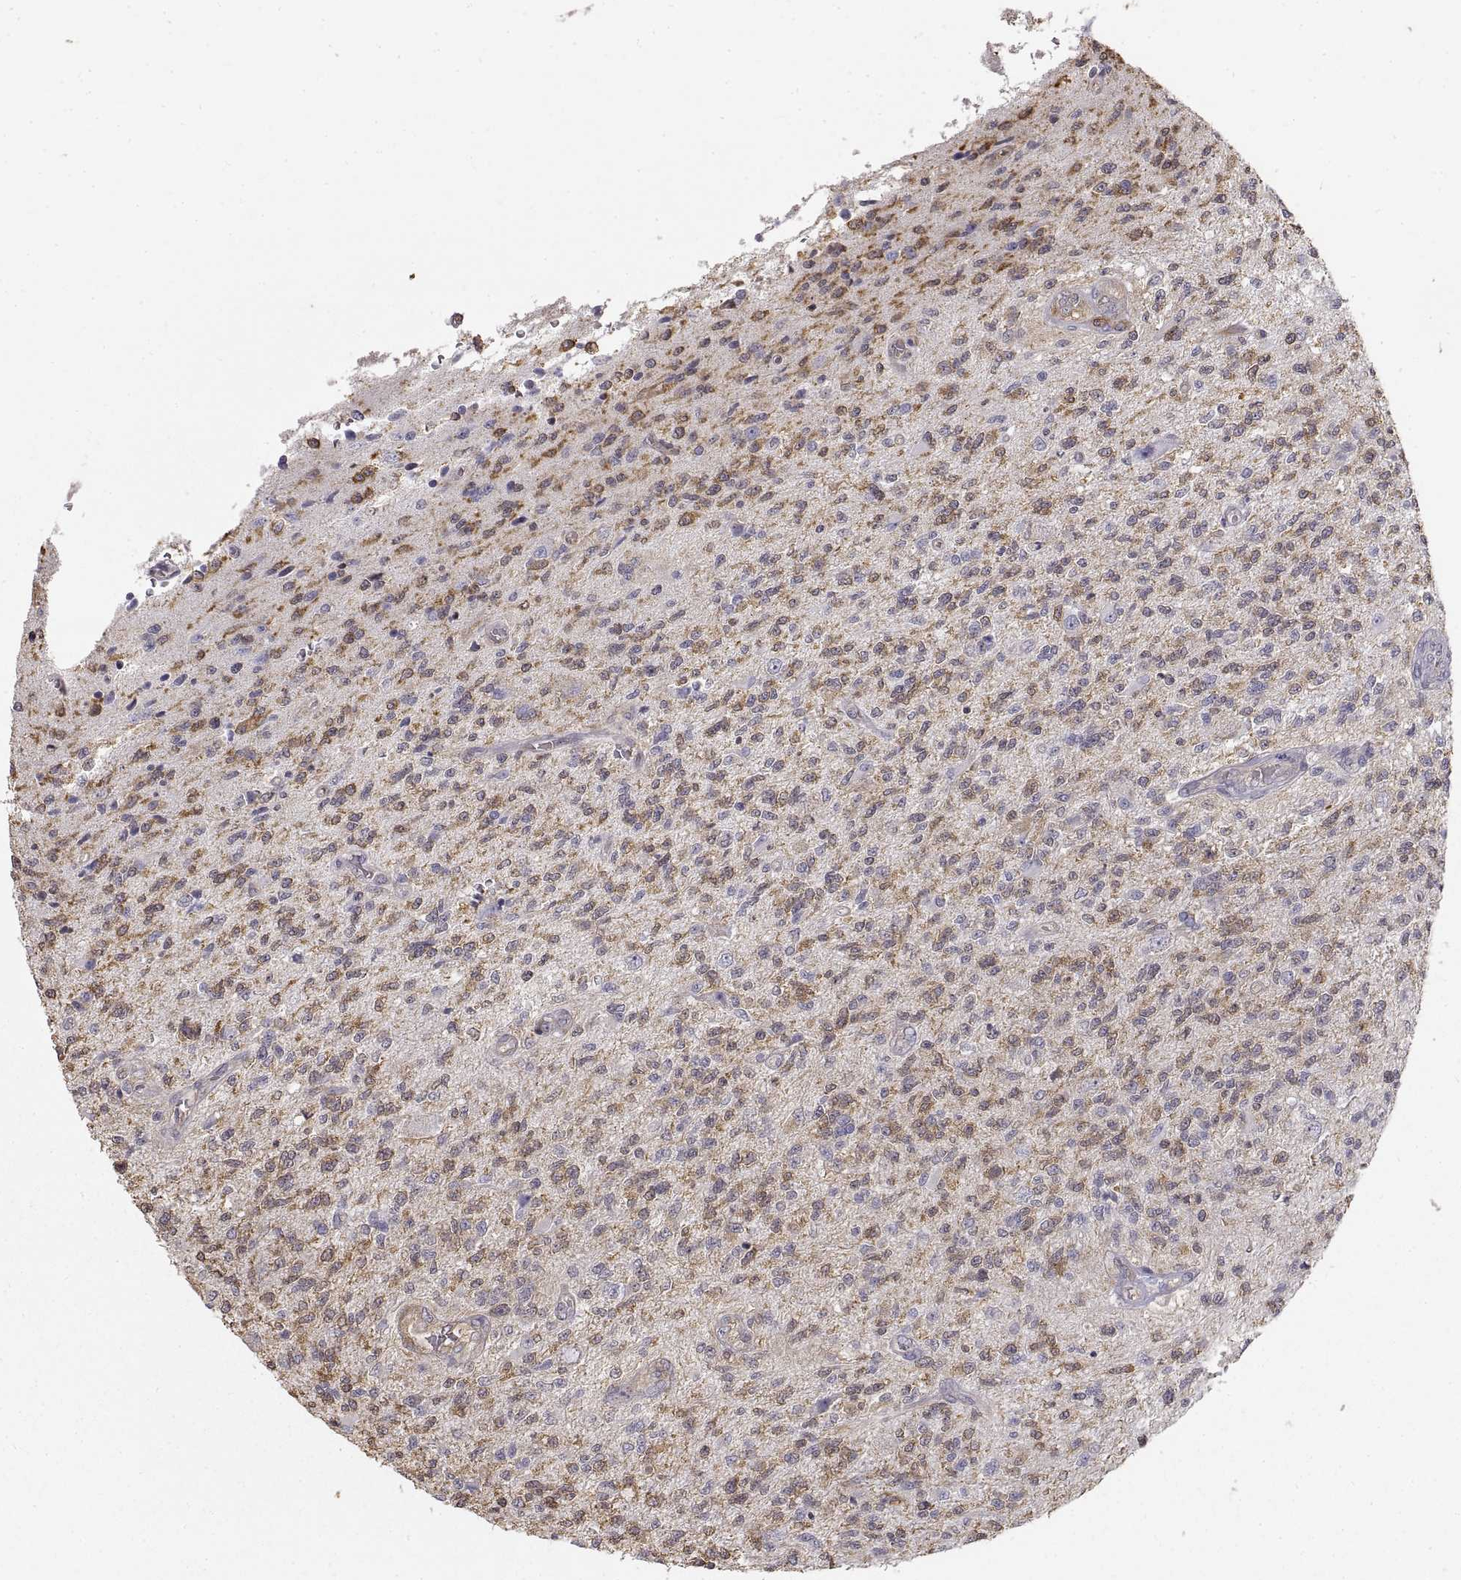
{"staining": {"intensity": "moderate", "quantity": "<25%", "location": "cytoplasmic/membranous"}, "tissue": "glioma", "cell_type": "Tumor cells", "image_type": "cancer", "snomed": [{"axis": "morphology", "description": "Glioma, malignant, High grade"}, {"axis": "topography", "description": "Brain"}], "caption": "Brown immunohistochemical staining in glioma shows moderate cytoplasmic/membranous staining in approximately <25% of tumor cells. The protein is stained brown, and the nuclei are stained in blue (DAB IHC with brightfield microscopy, high magnification).", "gene": "HSP90AB1", "patient": {"sex": "male", "age": 56}}